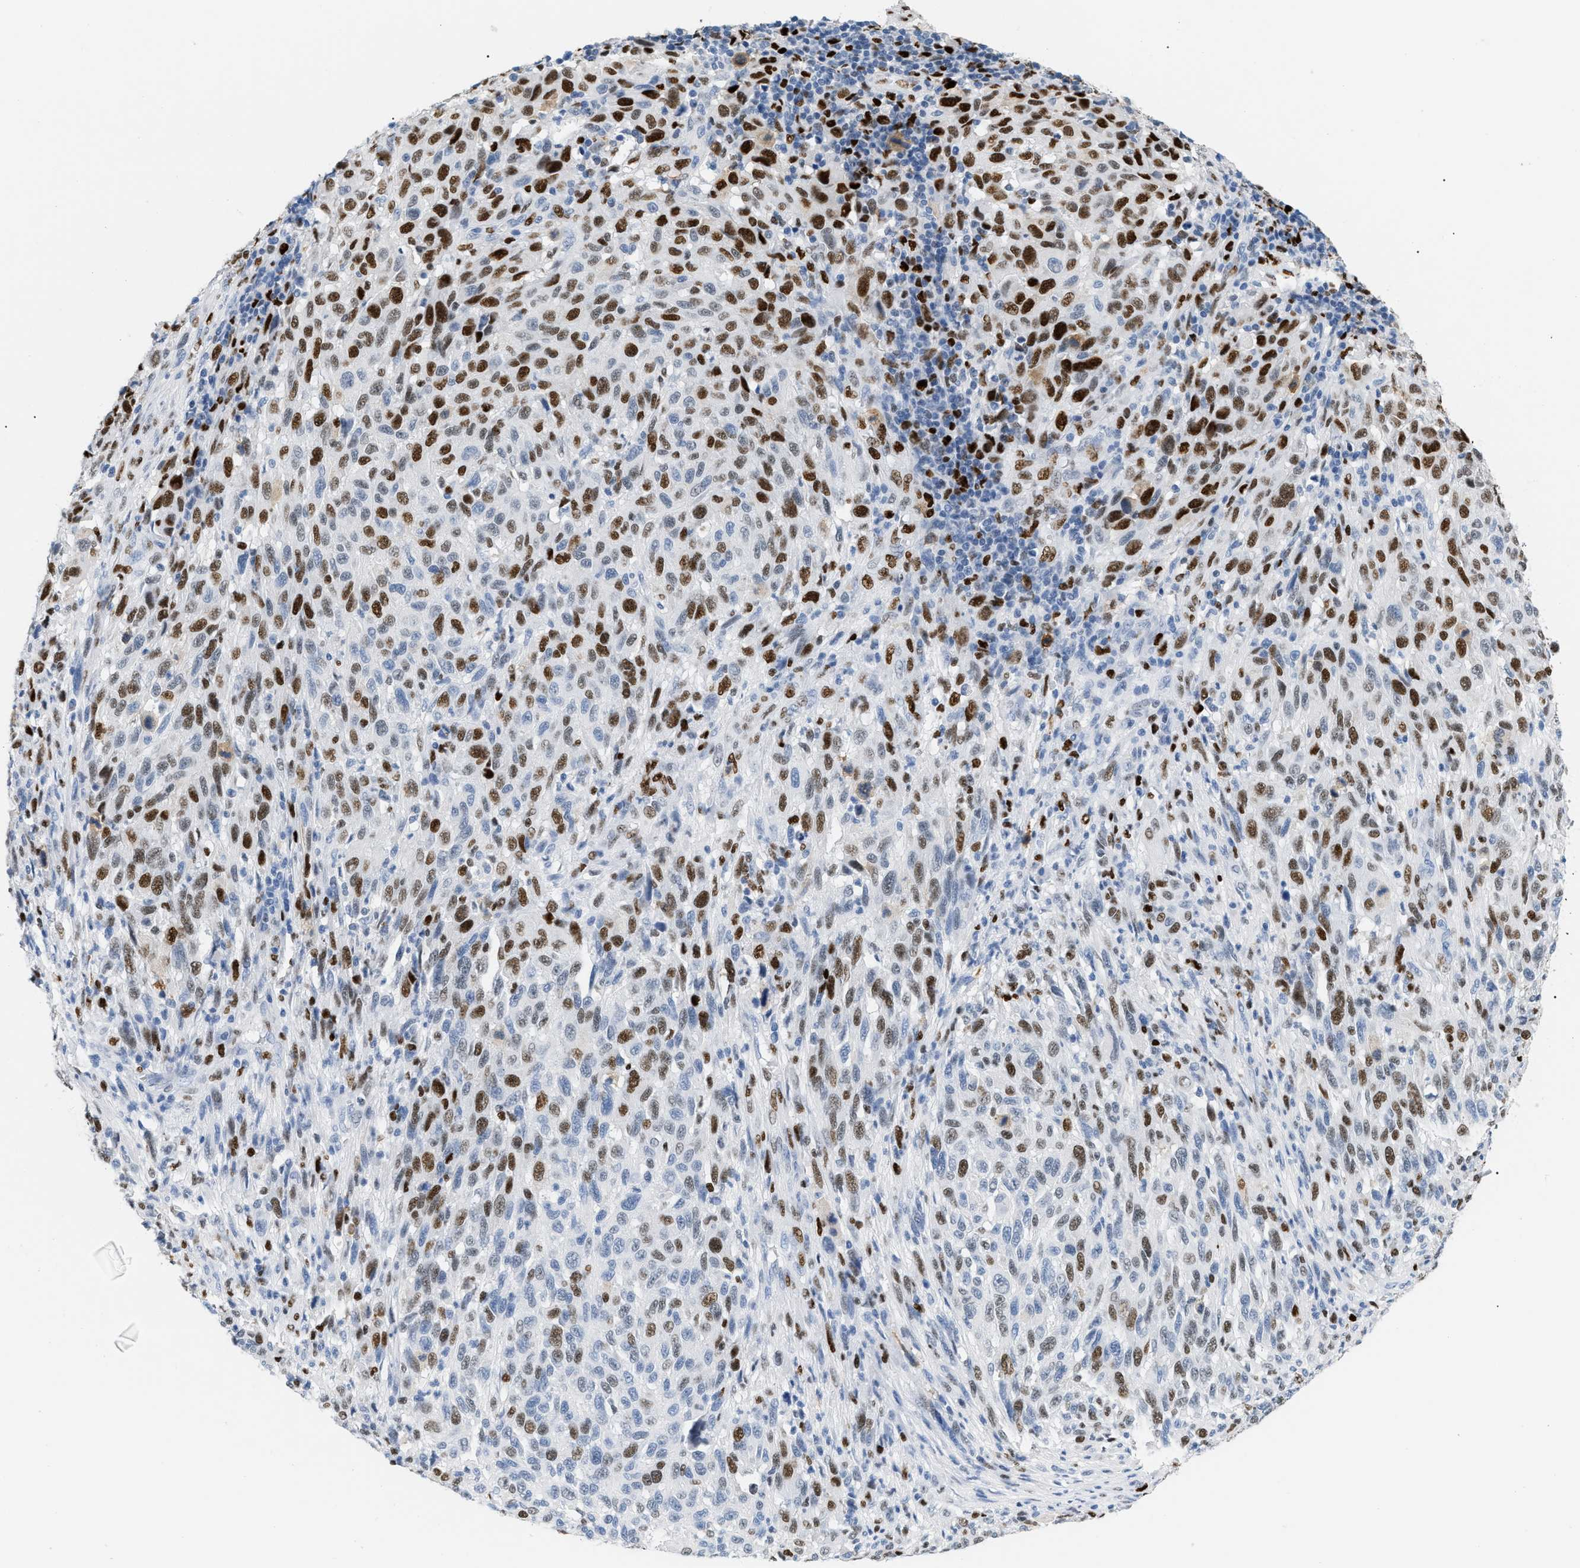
{"staining": {"intensity": "strong", "quantity": "25%-75%", "location": "nuclear"}, "tissue": "melanoma", "cell_type": "Tumor cells", "image_type": "cancer", "snomed": [{"axis": "morphology", "description": "Malignant melanoma, Metastatic site"}, {"axis": "topography", "description": "Lymph node"}], "caption": "About 25%-75% of tumor cells in malignant melanoma (metastatic site) exhibit strong nuclear protein expression as visualized by brown immunohistochemical staining.", "gene": "MCM7", "patient": {"sex": "male", "age": 61}}